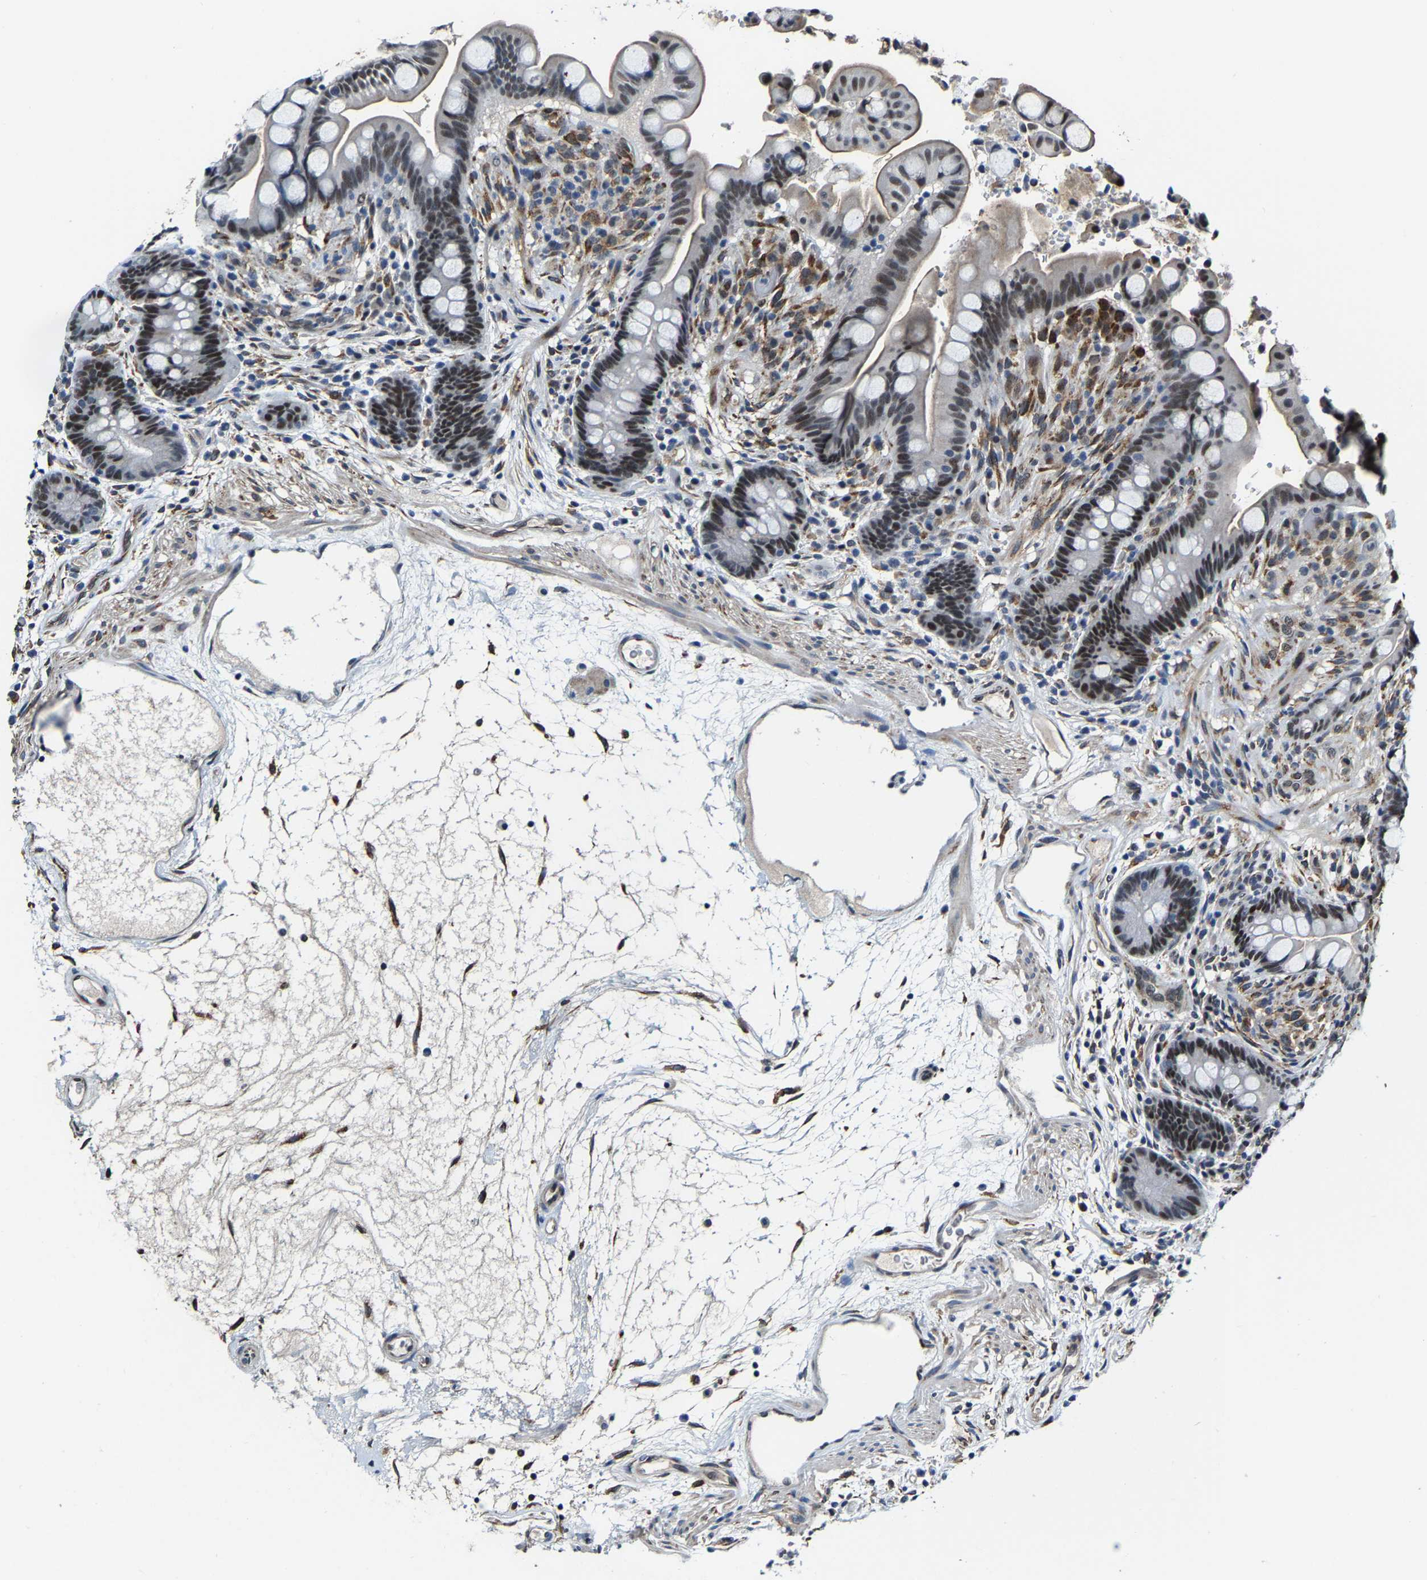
{"staining": {"intensity": "negative", "quantity": "none", "location": "none"}, "tissue": "colon", "cell_type": "Endothelial cells", "image_type": "normal", "snomed": [{"axis": "morphology", "description": "Normal tissue, NOS"}, {"axis": "topography", "description": "Colon"}], "caption": "Protein analysis of normal colon exhibits no significant staining in endothelial cells. (DAB immunohistochemistry (IHC) visualized using brightfield microscopy, high magnification).", "gene": "METTL1", "patient": {"sex": "male", "age": 73}}